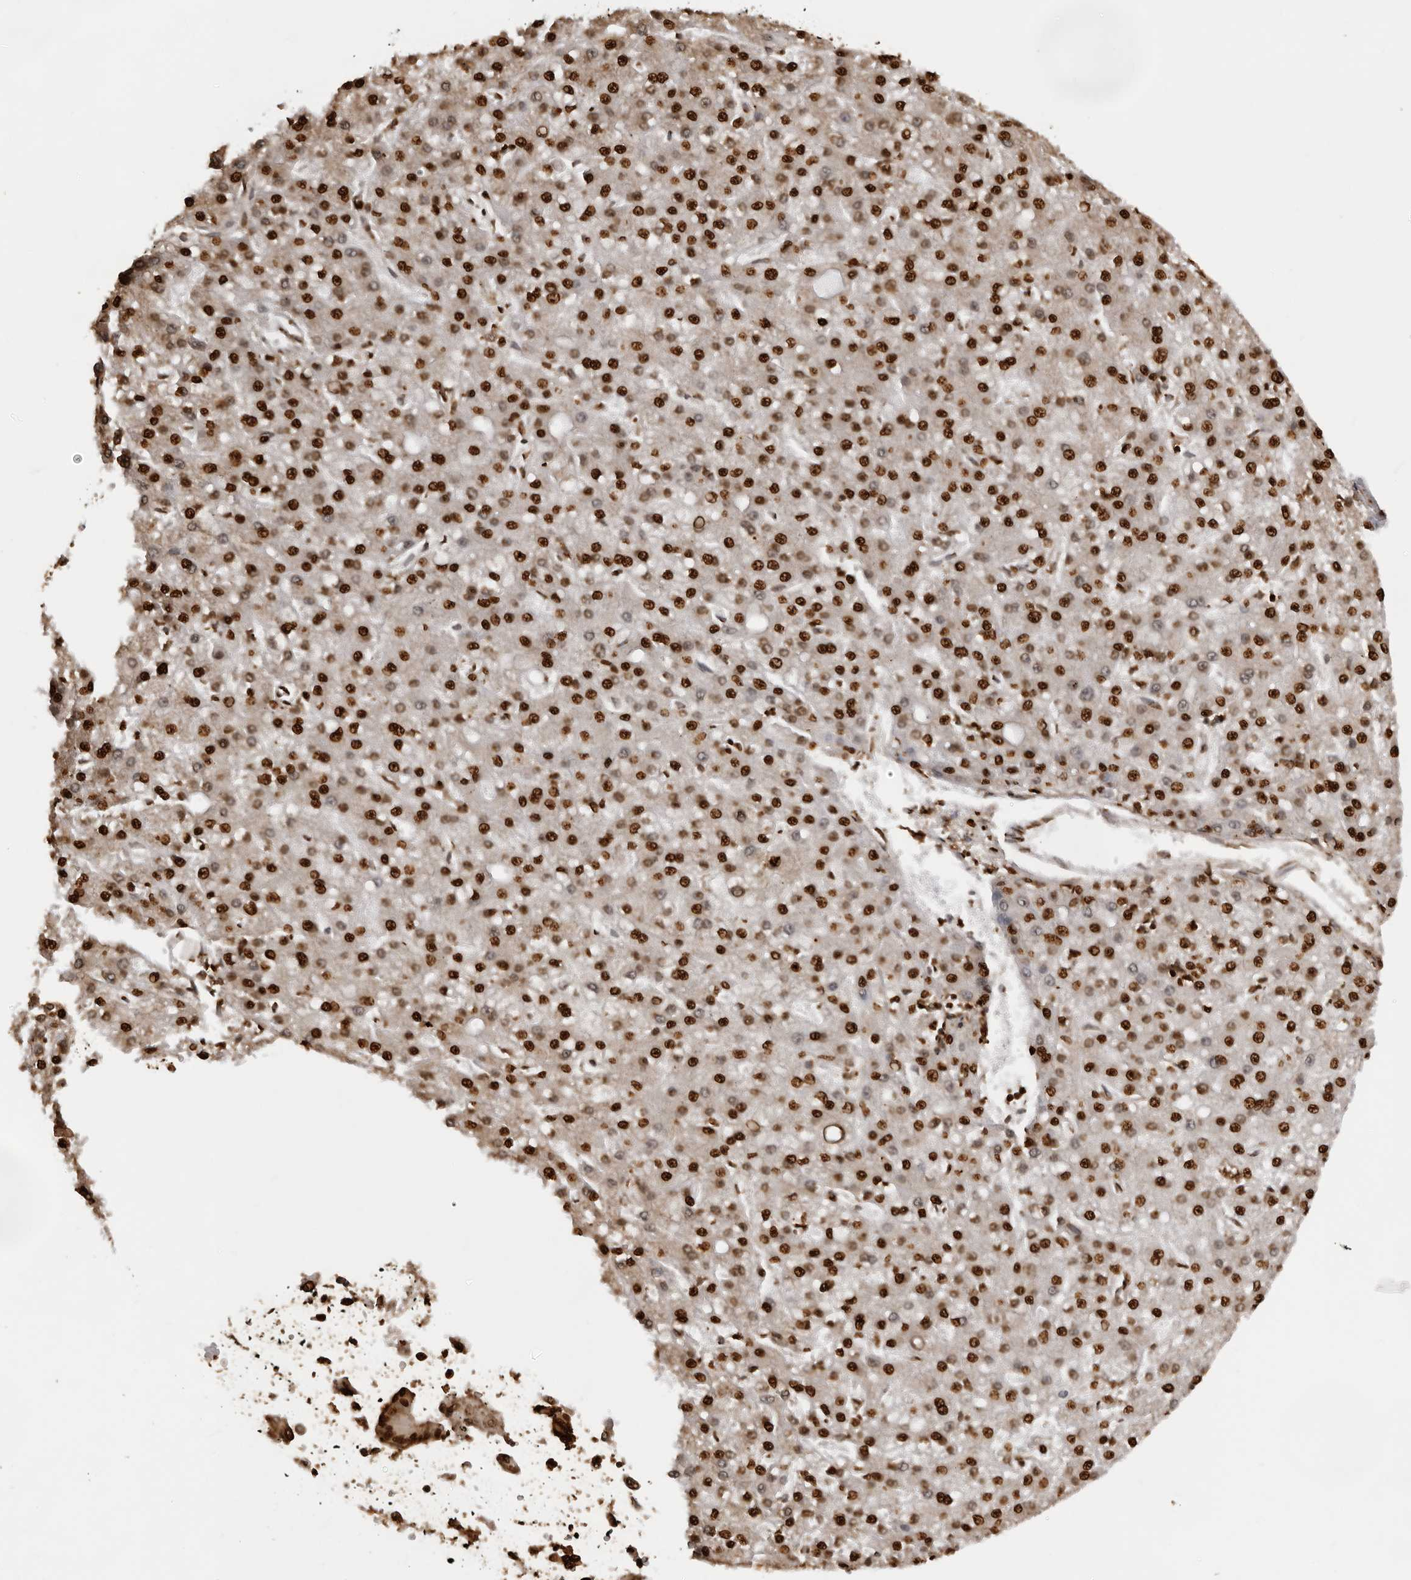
{"staining": {"intensity": "strong", "quantity": ">75%", "location": "nuclear"}, "tissue": "liver cancer", "cell_type": "Tumor cells", "image_type": "cancer", "snomed": [{"axis": "morphology", "description": "Carcinoma, Hepatocellular, NOS"}, {"axis": "topography", "description": "Liver"}], "caption": "Immunohistochemistry (IHC) image of human liver cancer (hepatocellular carcinoma) stained for a protein (brown), which exhibits high levels of strong nuclear expression in approximately >75% of tumor cells.", "gene": "ZFP91", "patient": {"sex": "male", "age": 67}}